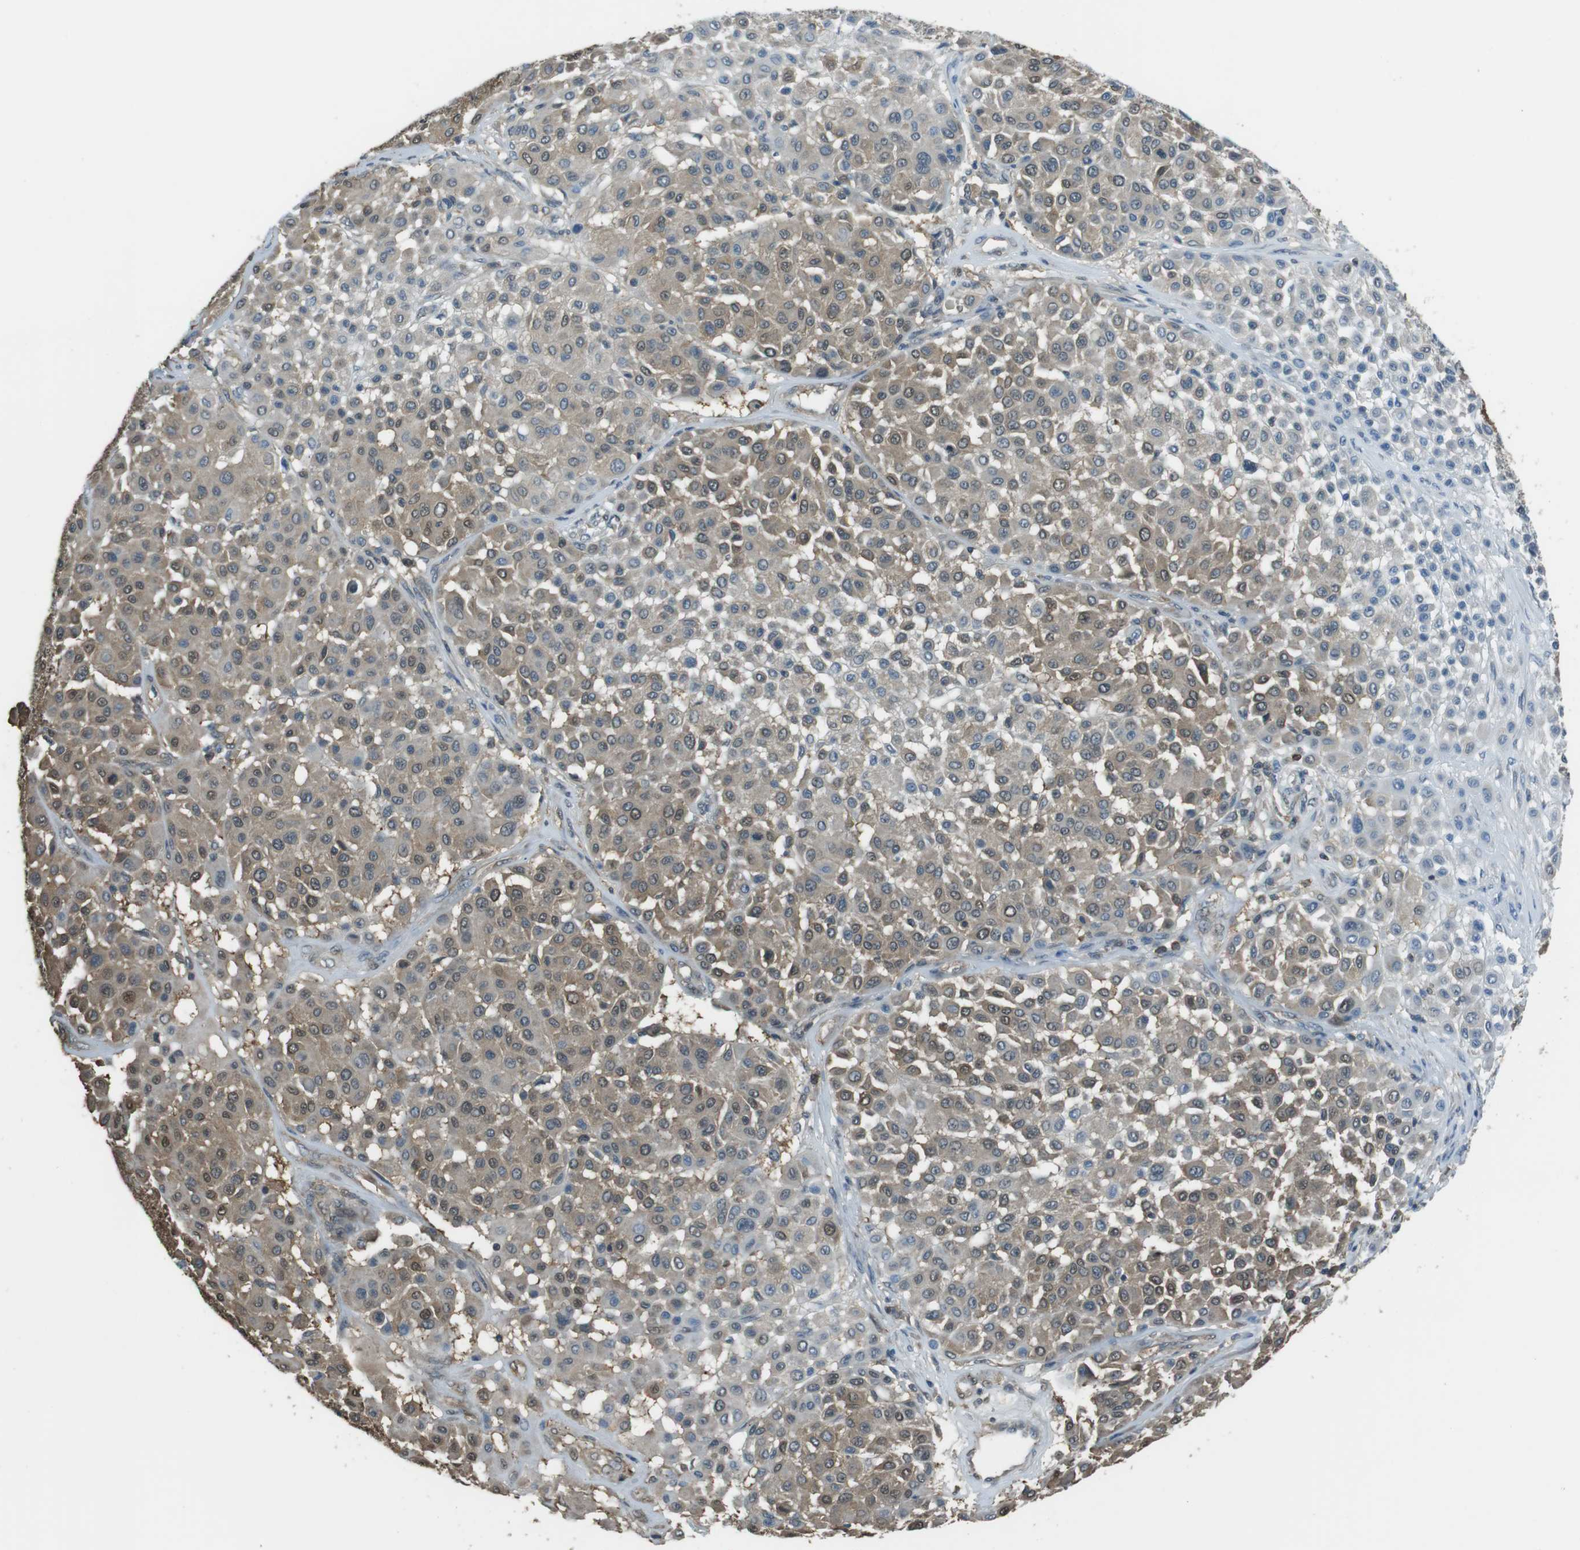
{"staining": {"intensity": "weak", "quantity": ">75%", "location": "cytoplasmic/membranous,nuclear"}, "tissue": "melanoma", "cell_type": "Tumor cells", "image_type": "cancer", "snomed": [{"axis": "morphology", "description": "Malignant melanoma, Metastatic site"}, {"axis": "topography", "description": "Soft tissue"}], "caption": "About >75% of tumor cells in human malignant melanoma (metastatic site) show weak cytoplasmic/membranous and nuclear protein staining as visualized by brown immunohistochemical staining.", "gene": "TWSG1", "patient": {"sex": "male", "age": 41}}